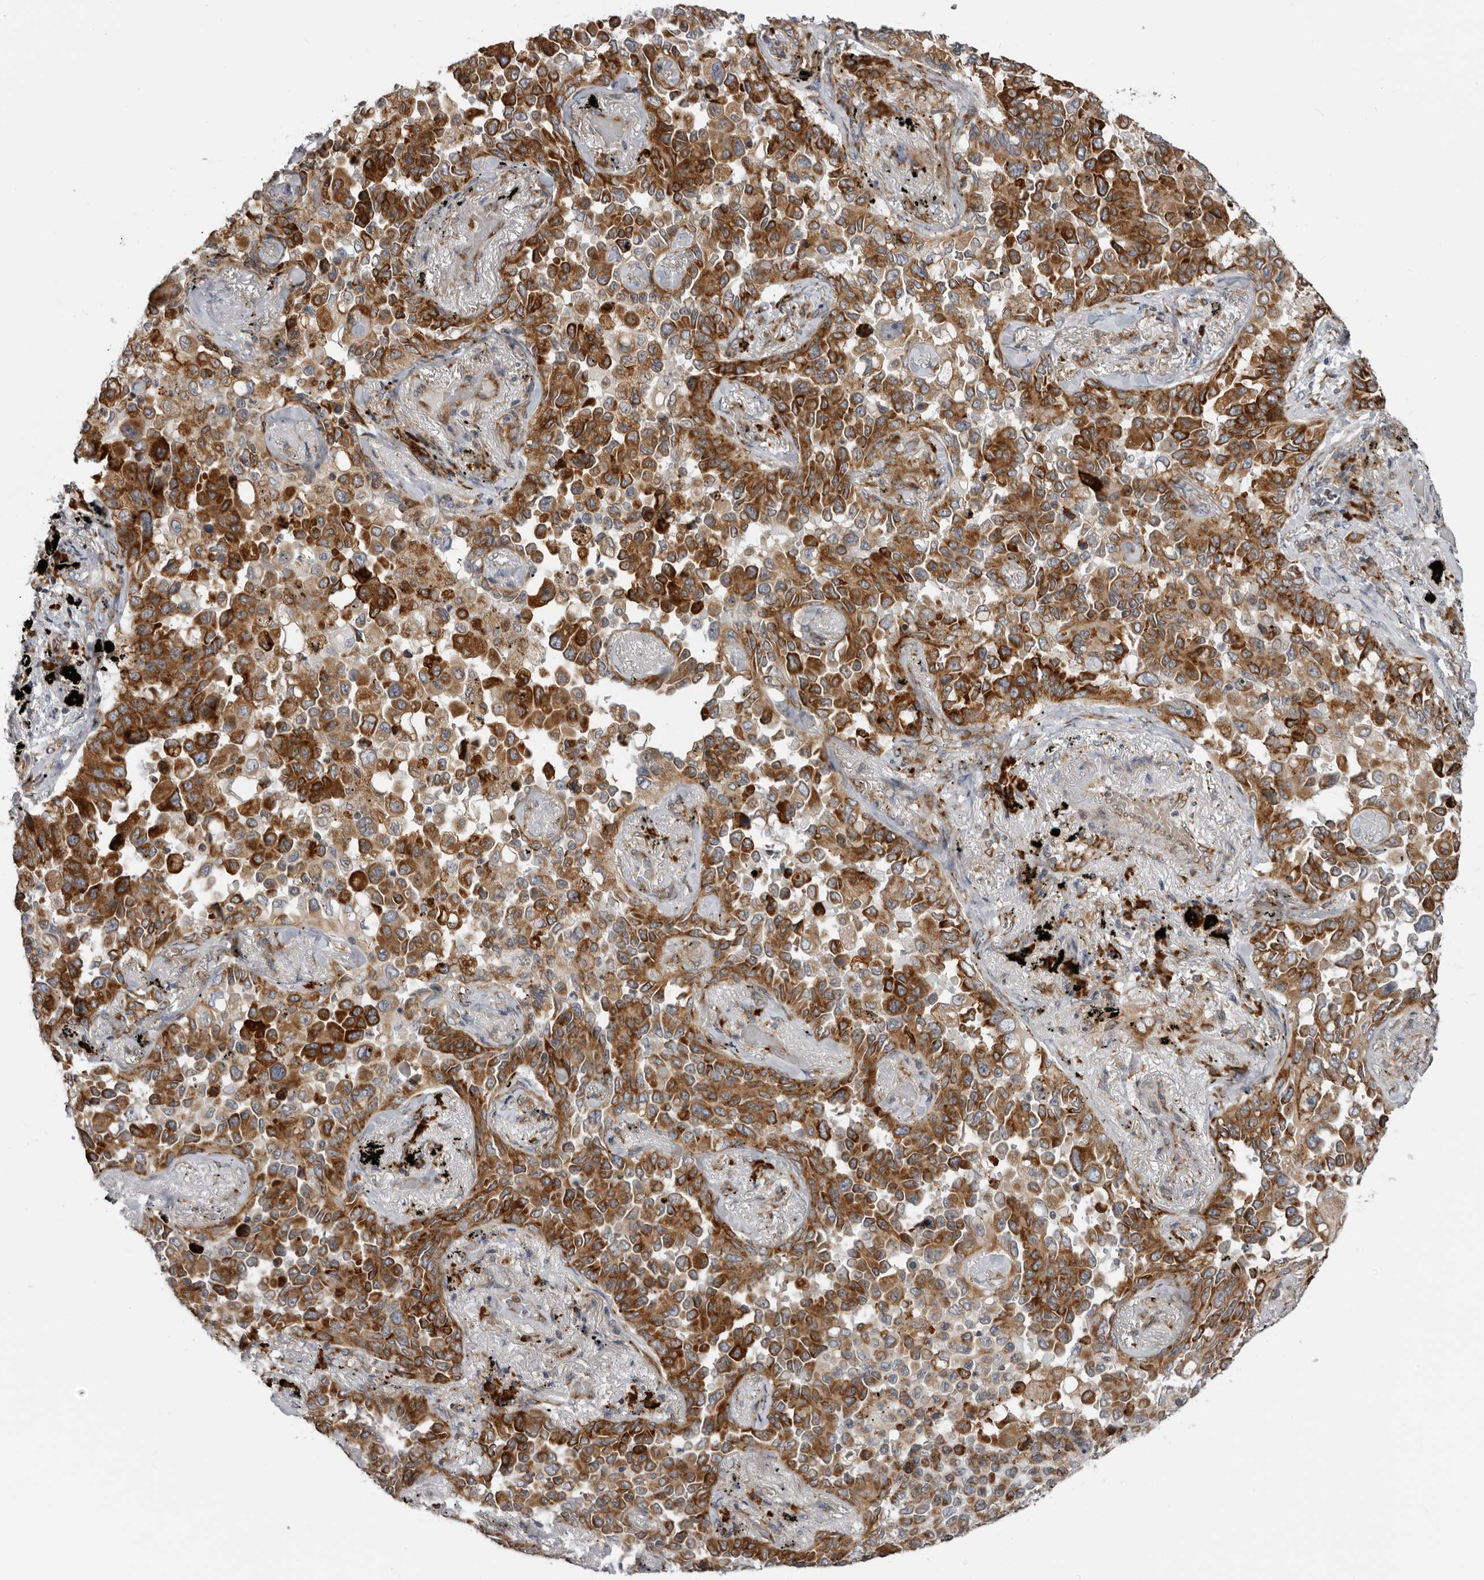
{"staining": {"intensity": "strong", "quantity": ">75%", "location": "cytoplasmic/membranous"}, "tissue": "lung cancer", "cell_type": "Tumor cells", "image_type": "cancer", "snomed": [{"axis": "morphology", "description": "Adenocarcinoma, NOS"}, {"axis": "topography", "description": "Lung"}], "caption": "DAB (3,3'-diaminobenzidine) immunohistochemical staining of human adenocarcinoma (lung) demonstrates strong cytoplasmic/membranous protein staining in approximately >75% of tumor cells.", "gene": "ALPK2", "patient": {"sex": "female", "age": 67}}